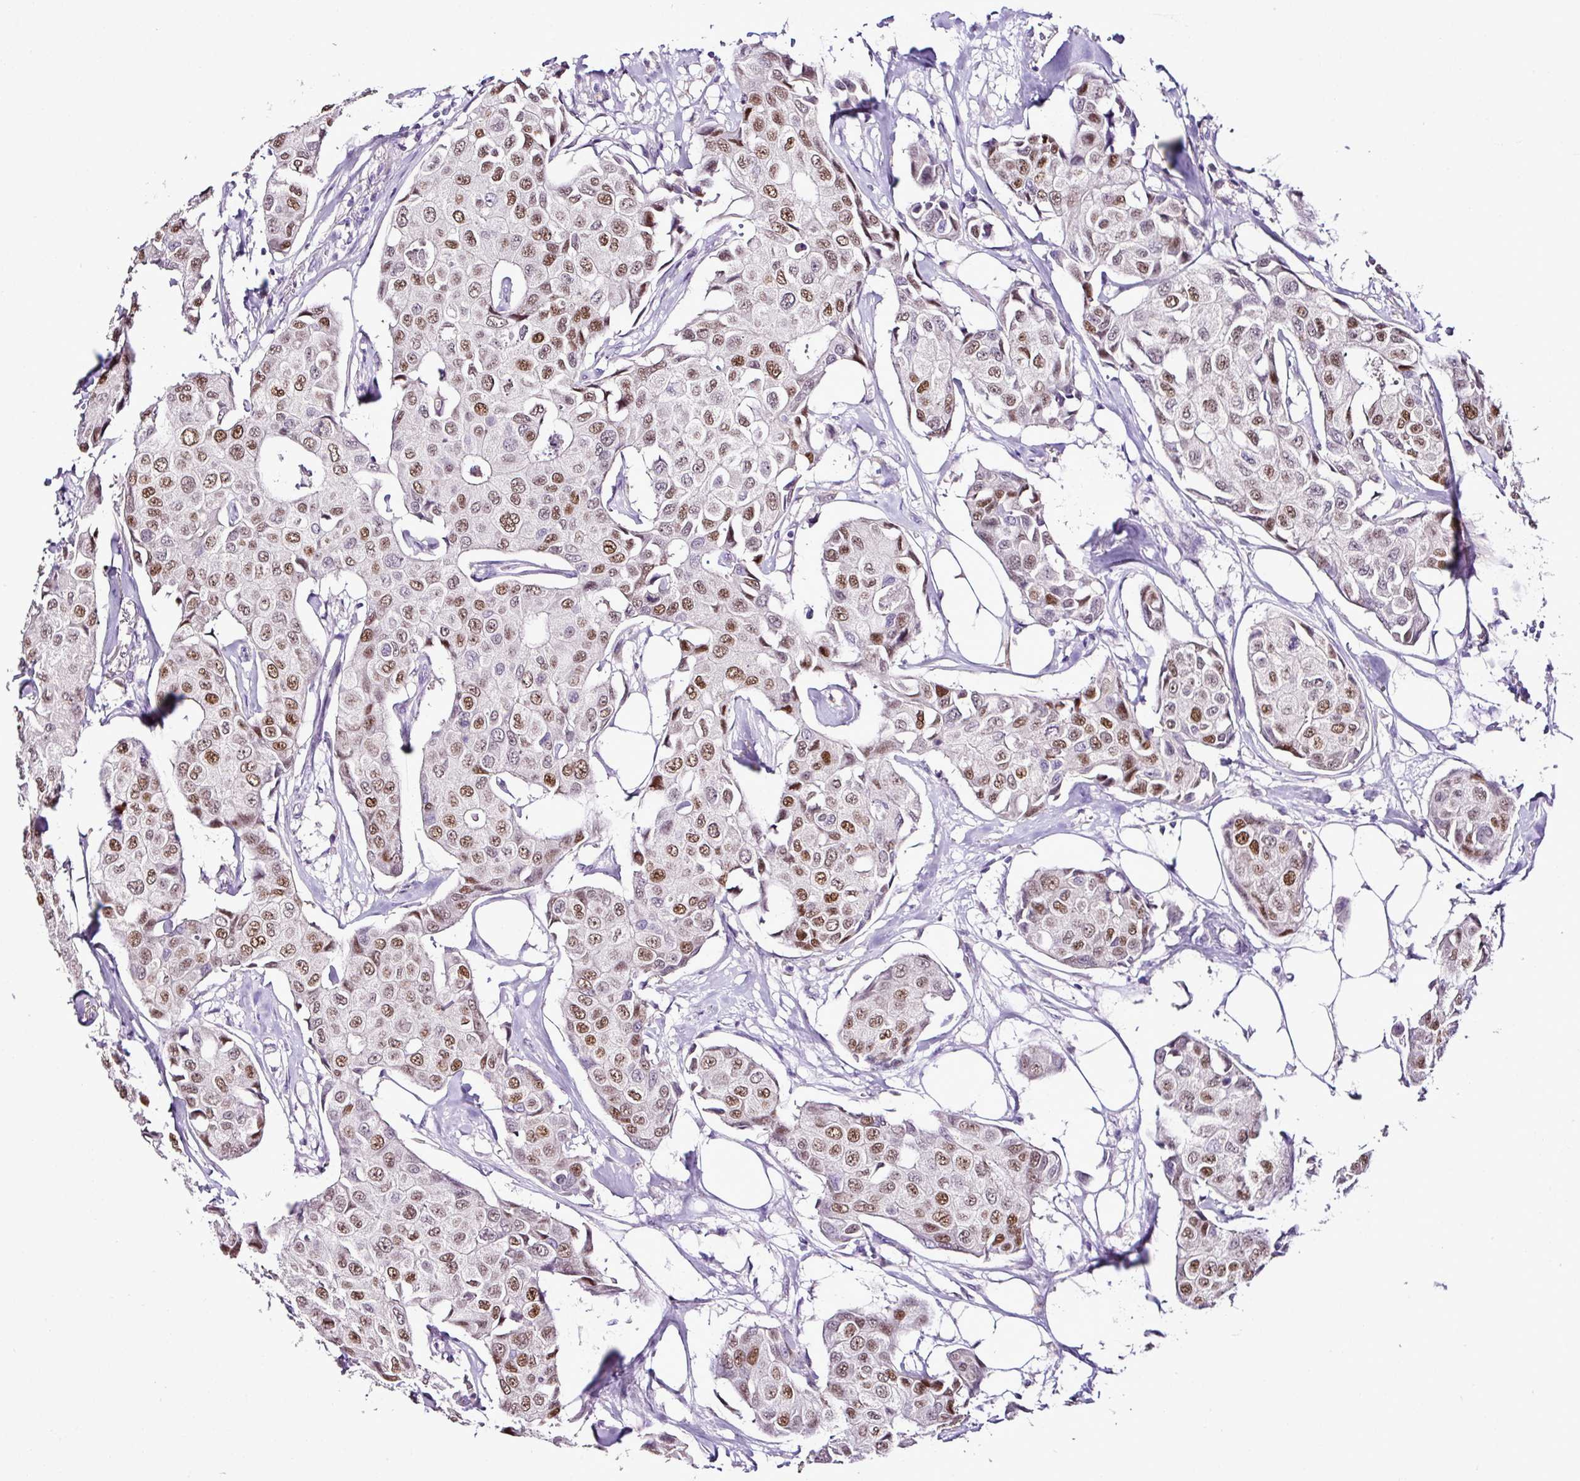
{"staining": {"intensity": "moderate", "quantity": ">75%", "location": "nuclear"}, "tissue": "breast cancer", "cell_type": "Tumor cells", "image_type": "cancer", "snomed": [{"axis": "morphology", "description": "Duct carcinoma"}, {"axis": "topography", "description": "Breast"}], "caption": "Protein analysis of breast intraductal carcinoma tissue exhibits moderate nuclear expression in about >75% of tumor cells. (IHC, brightfield microscopy, high magnification).", "gene": "ESR1", "patient": {"sex": "female", "age": 80}}